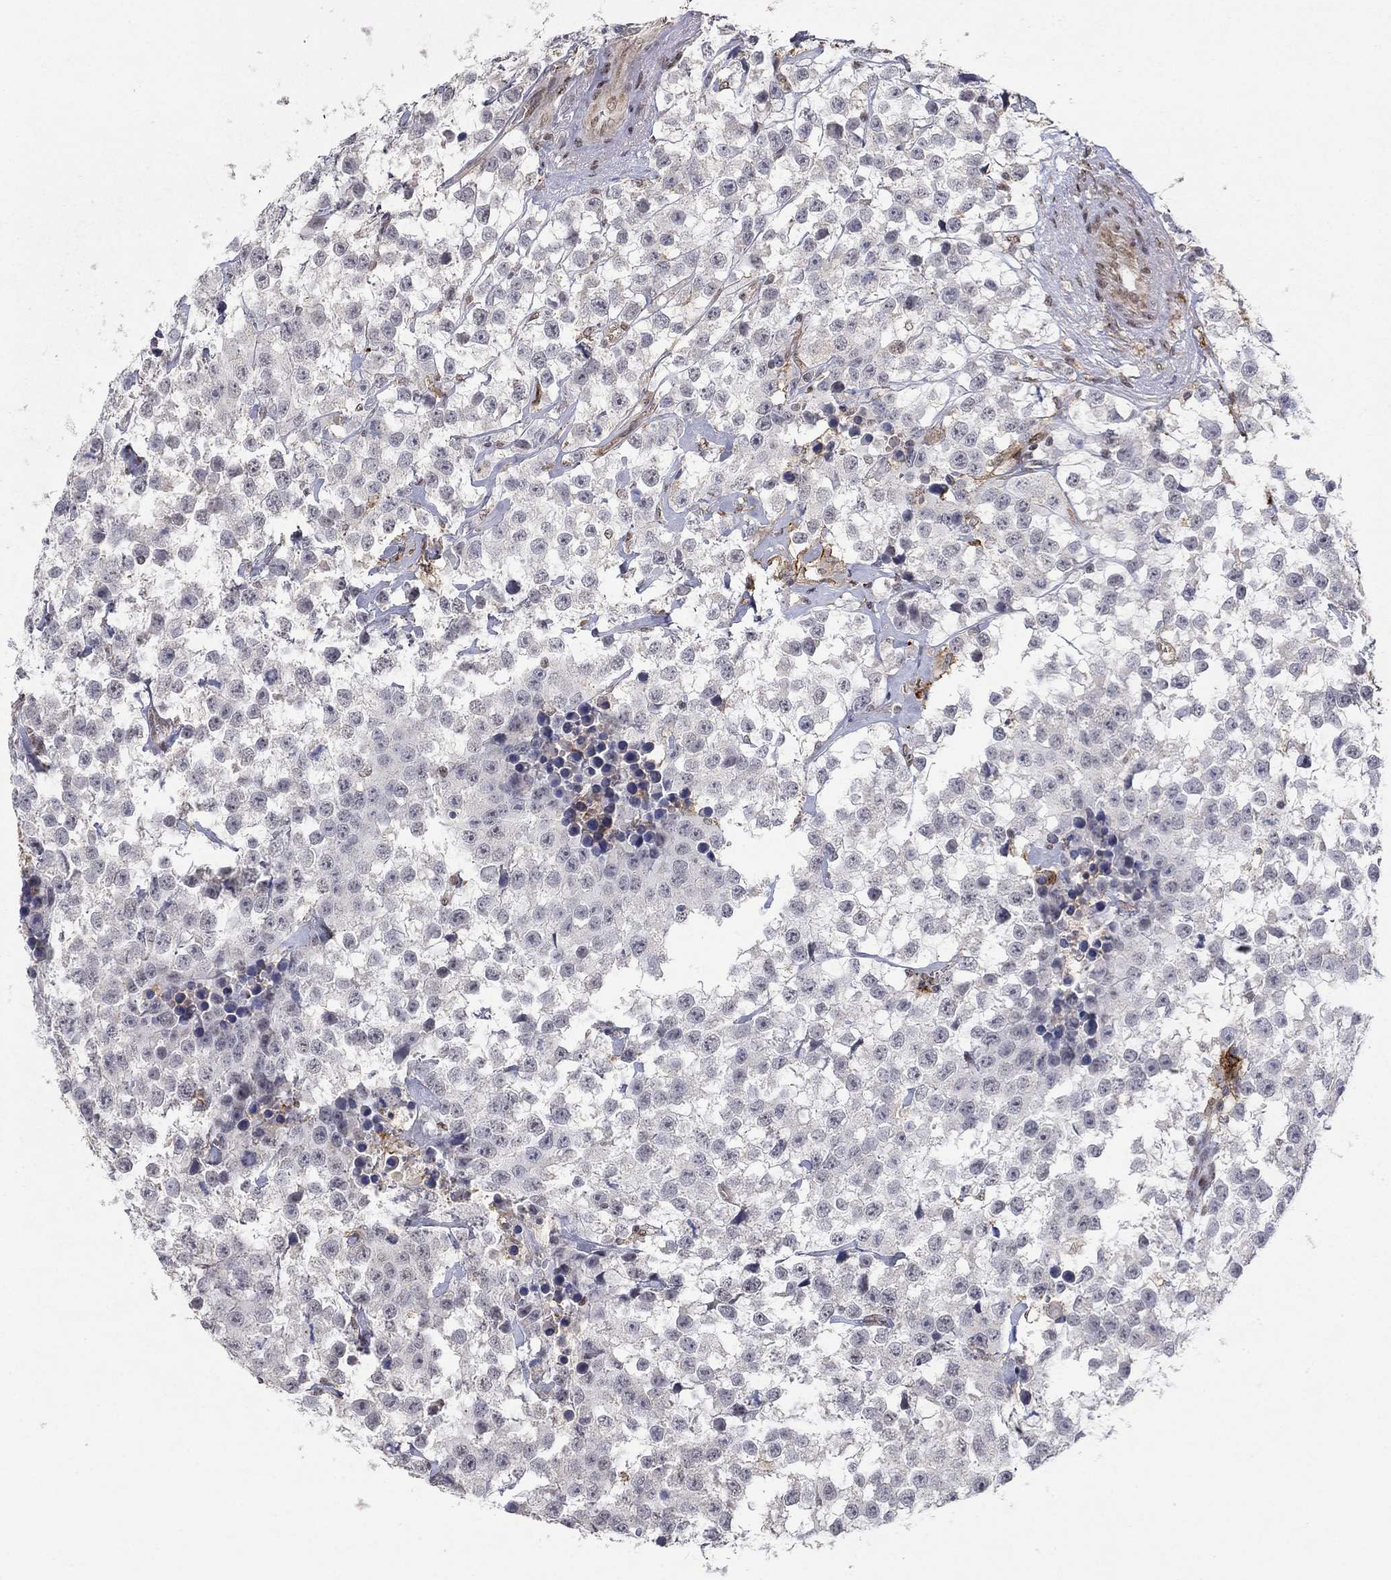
{"staining": {"intensity": "negative", "quantity": "none", "location": "none"}, "tissue": "testis cancer", "cell_type": "Tumor cells", "image_type": "cancer", "snomed": [{"axis": "morphology", "description": "Seminoma, NOS"}, {"axis": "topography", "description": "Testis"}], "caption": "Testis cancer was stained to show a protein in brown. There is no significant staining in tumor cells.", "gene": "GRIA3", "patient": {"sex": "male", "age": 59}}